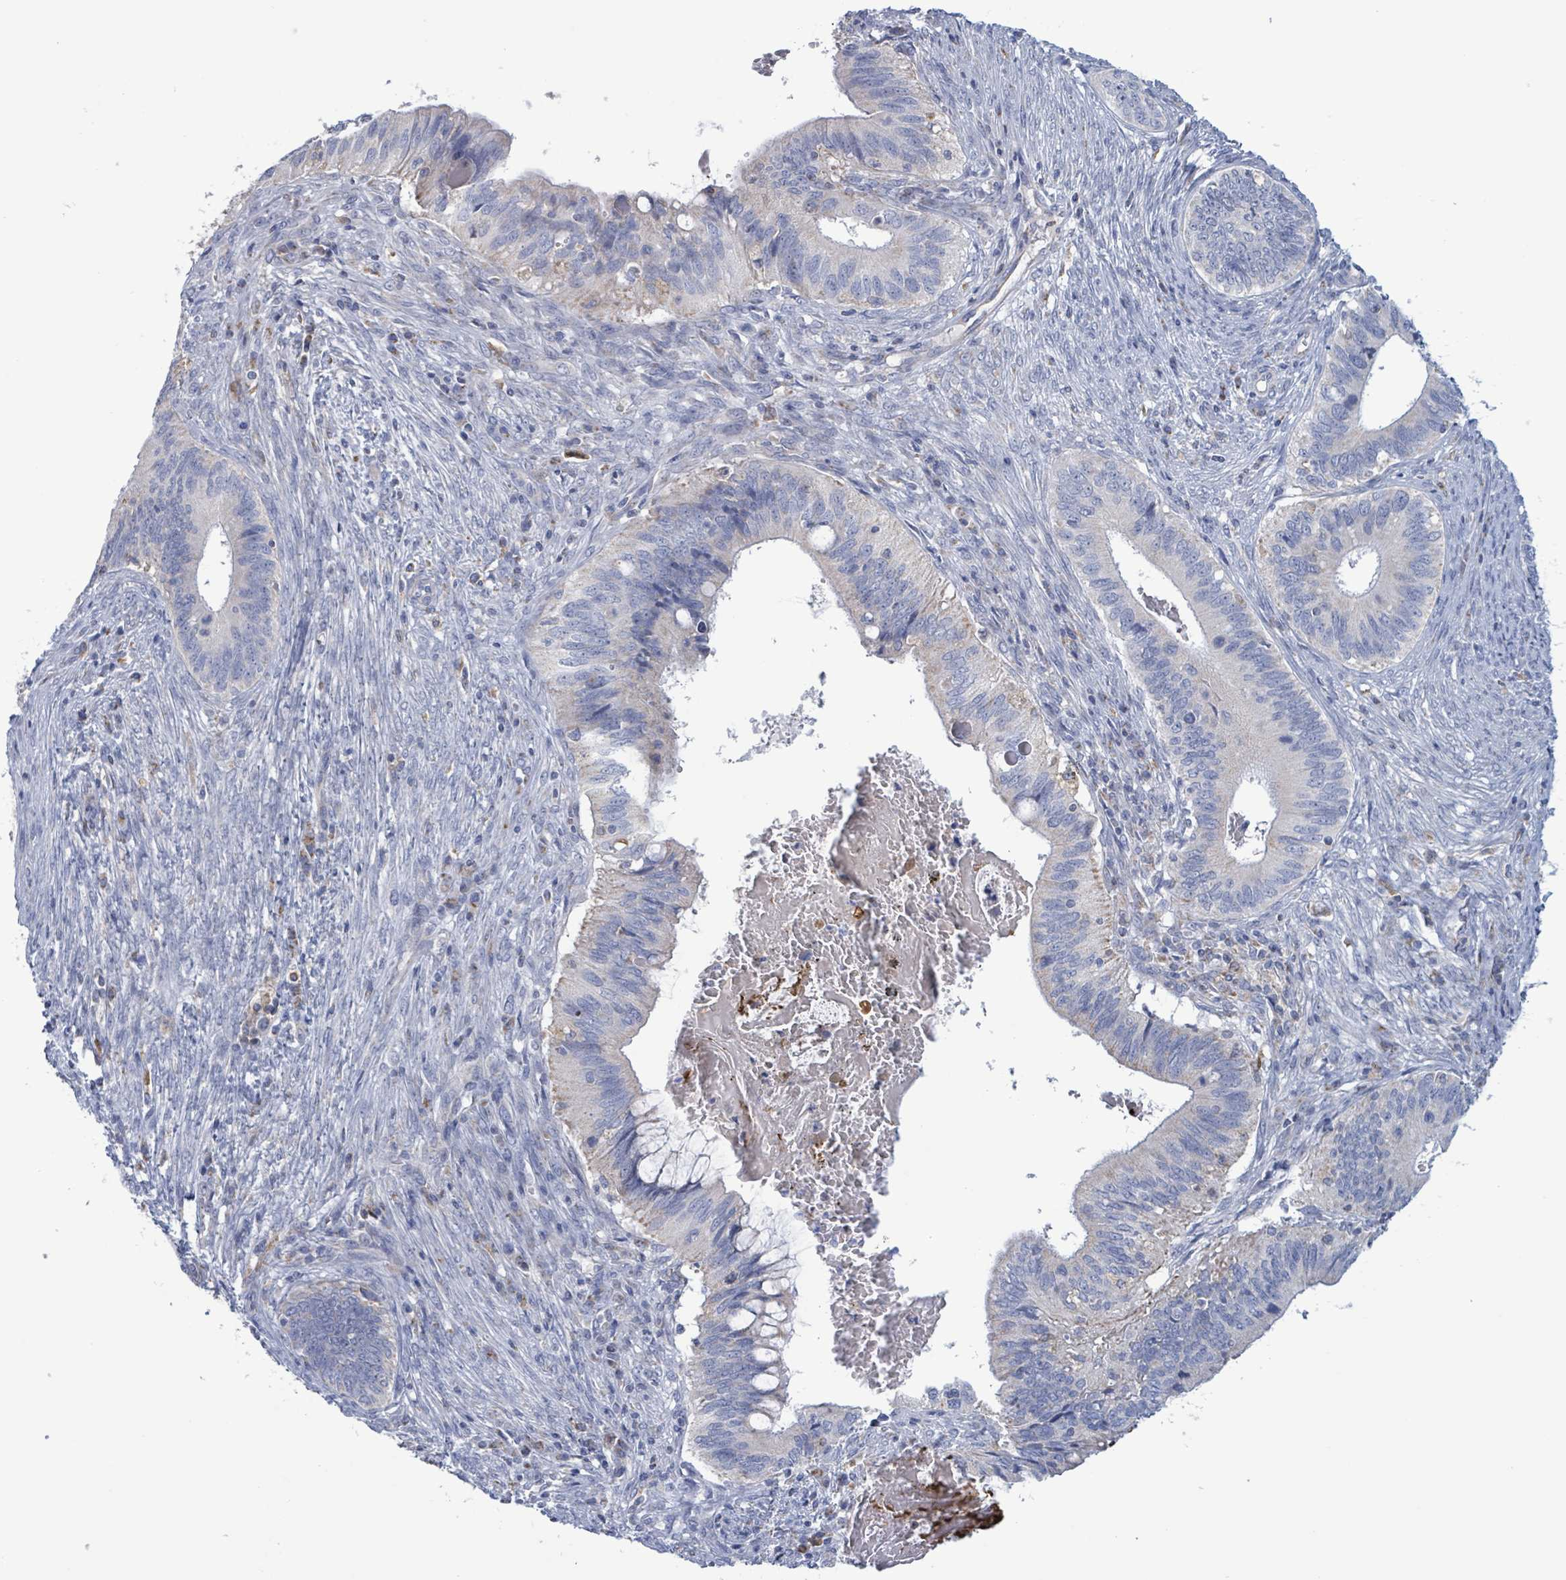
{"staining": {"intensity": "negative", "quantity": "none", "location": "none"}, "tissue": "cervical cancer", "cell_type": "Tumor cells", "image_type": "cancer", "snomed": [{"axis": "morphology", "description": "Adenocarcinoma, NOS"}, {"axis": "topography", "description": "Cervix"}], "caption": "A high-resolution micrograph shows IHC staining of adenocarcinoma (cervical), which shows no significant expression in tumor cells.", "gene": "AKR1C4", "patient": {"sex": "female", "age": 42}}